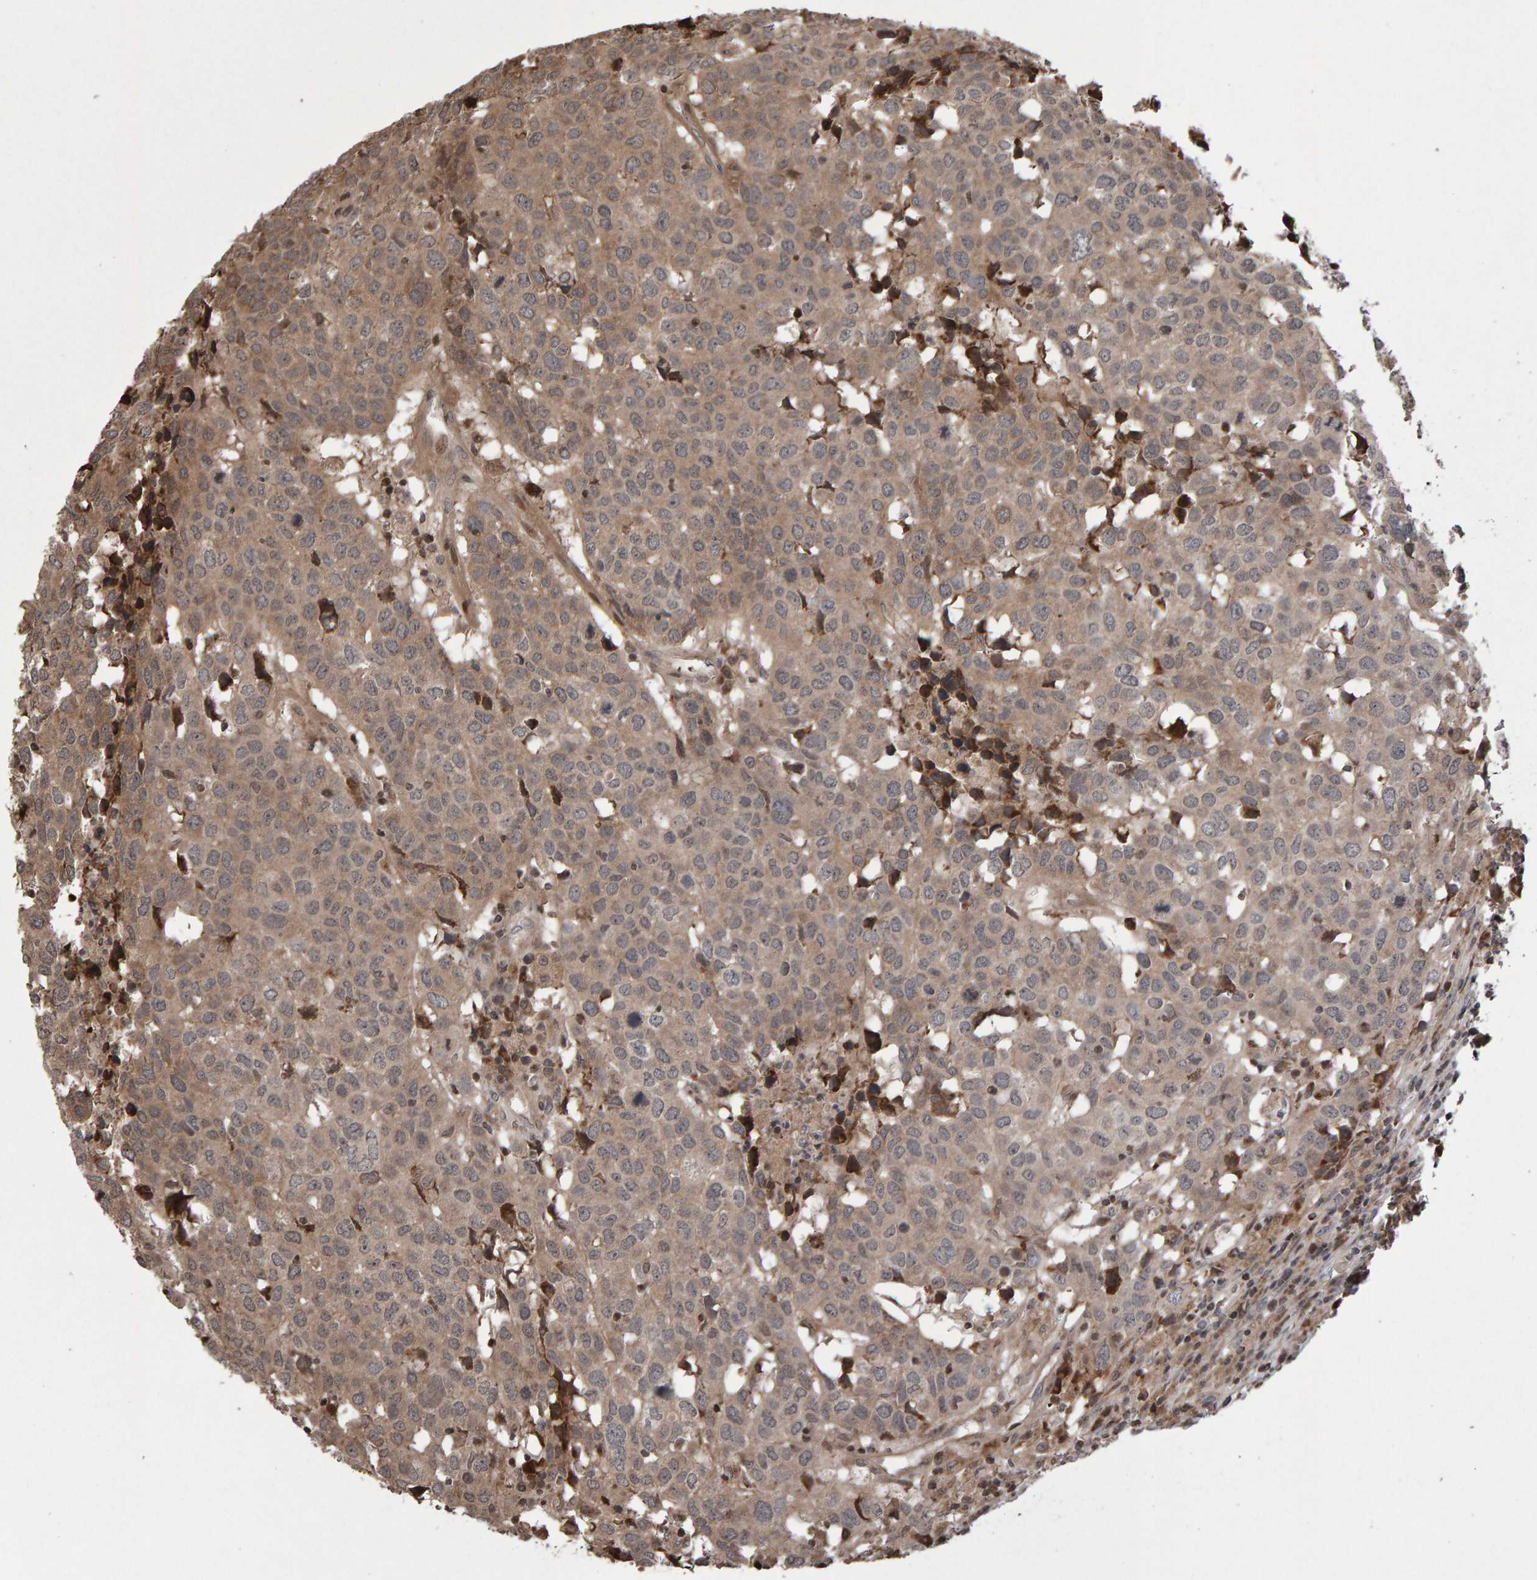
{"staining": {"intensity": "weak", "quantity": ">75%", "location": "cytoplasmic/membranous"}, "tissue": "head and neck cancer", "cell_type": "Tumor cells", "image_type": "cancer", "snomed": [{"axis": "morphology", "description": "Squamous cell carcinoma, NOS"}, {"axis": "topography", "description": "Head-Neck"}], "caption": "IHC (DAB (3,3'-diaminobenzidine)) staining of head and neck squamous cell carcinoma displays weak cytoplasmic/membranous protein positivity in about >75% of tumor cells.", "gene": "PECR", "patient": {"sex": "male", "age": 66}}